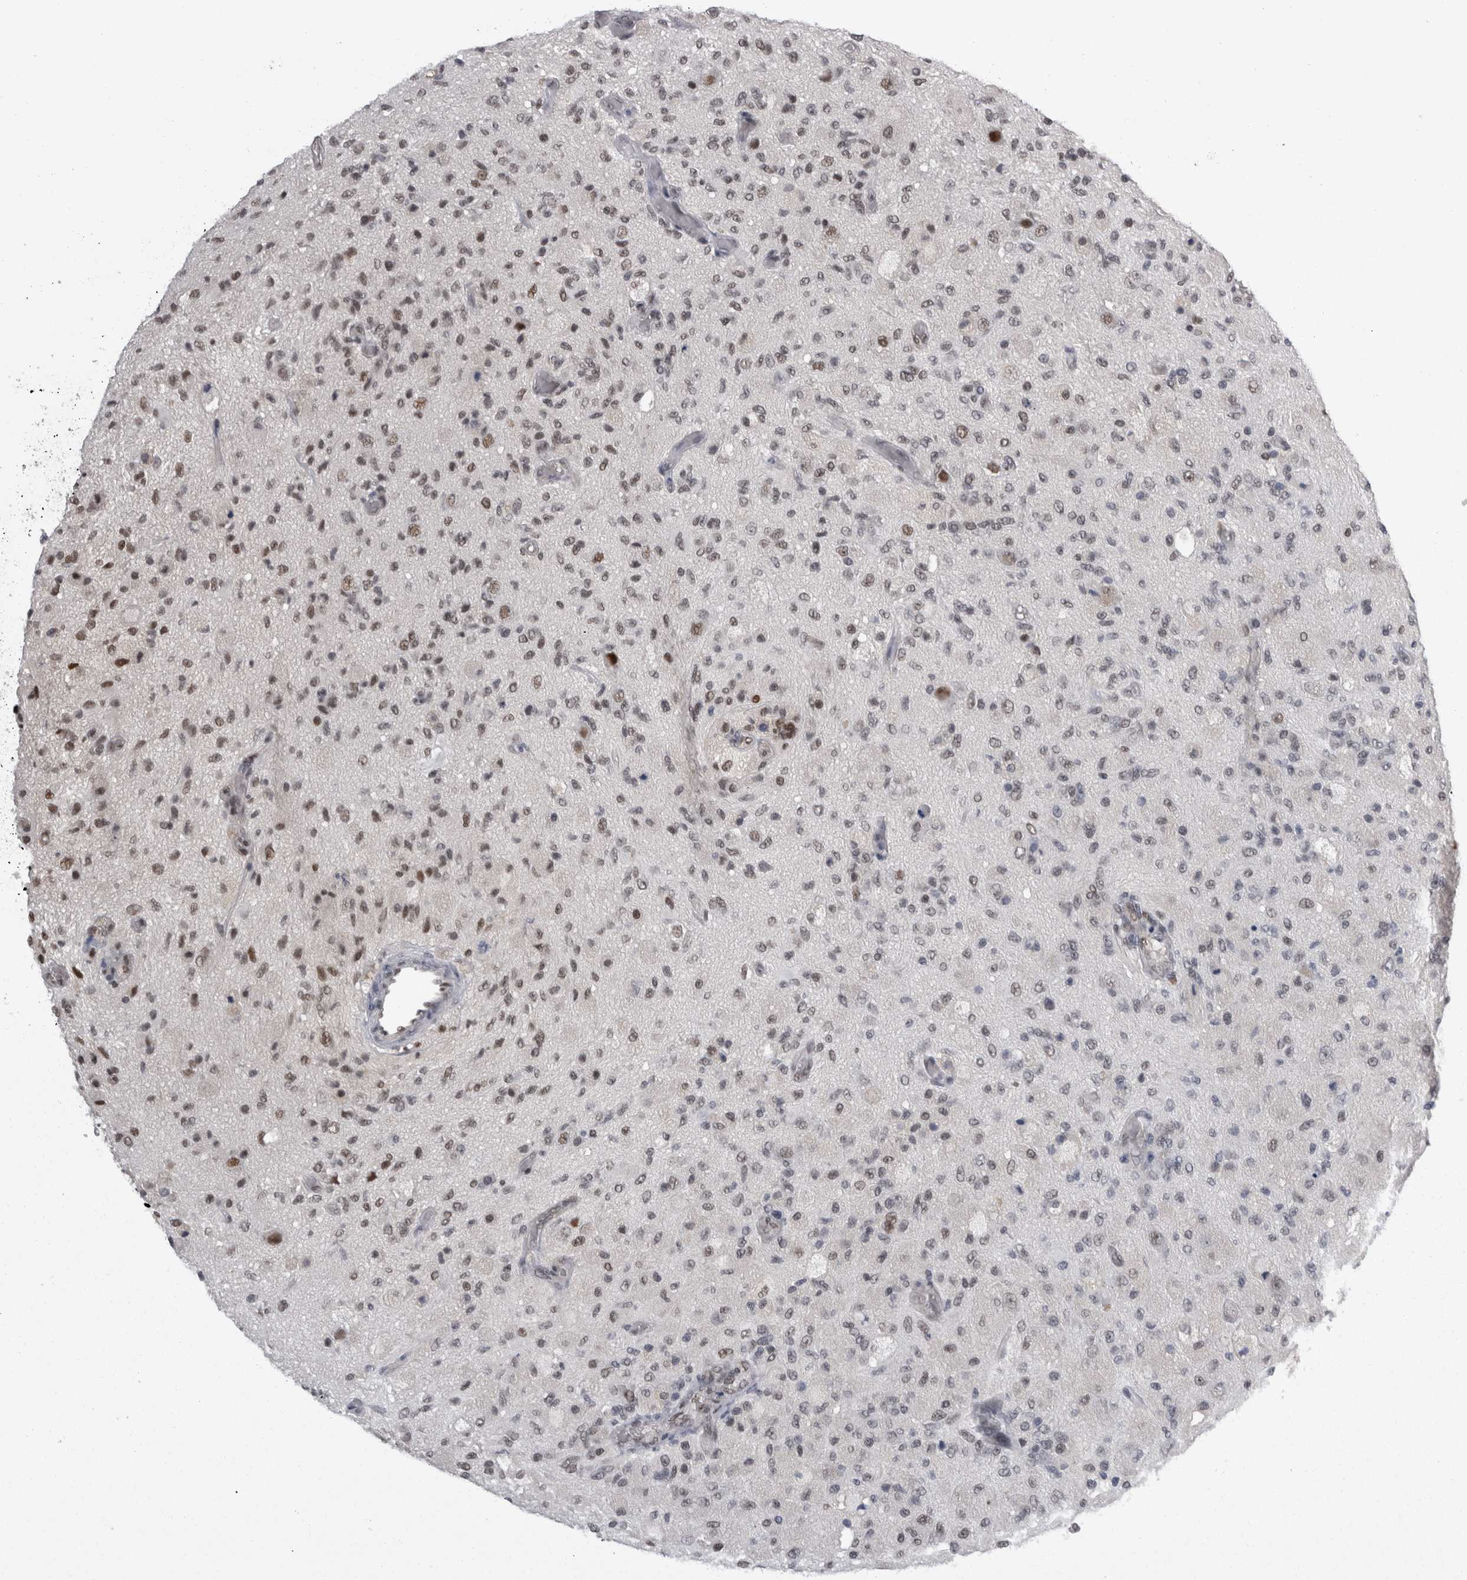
{"staining": {"intensity": "weak", "quantity": "<25%", "location": "nuclear"}, "tissue": "glioma", "cell_type": "Tumor cells", "image_type": "cancer", "snomed": [{"axis": "morphology", "description": "Normal tissue, NOS"}, {"axis": "morphology", "description": "Glioma, malignant, High grade"}, {"axis": "topography", "description": "Cerebral cortex"}], "caption": "Glioma stained for a protein using IHC demonstrates no expression tumor cells.", "gene": "C1orf54", "patient": {"sex": "male", "age": 77}}